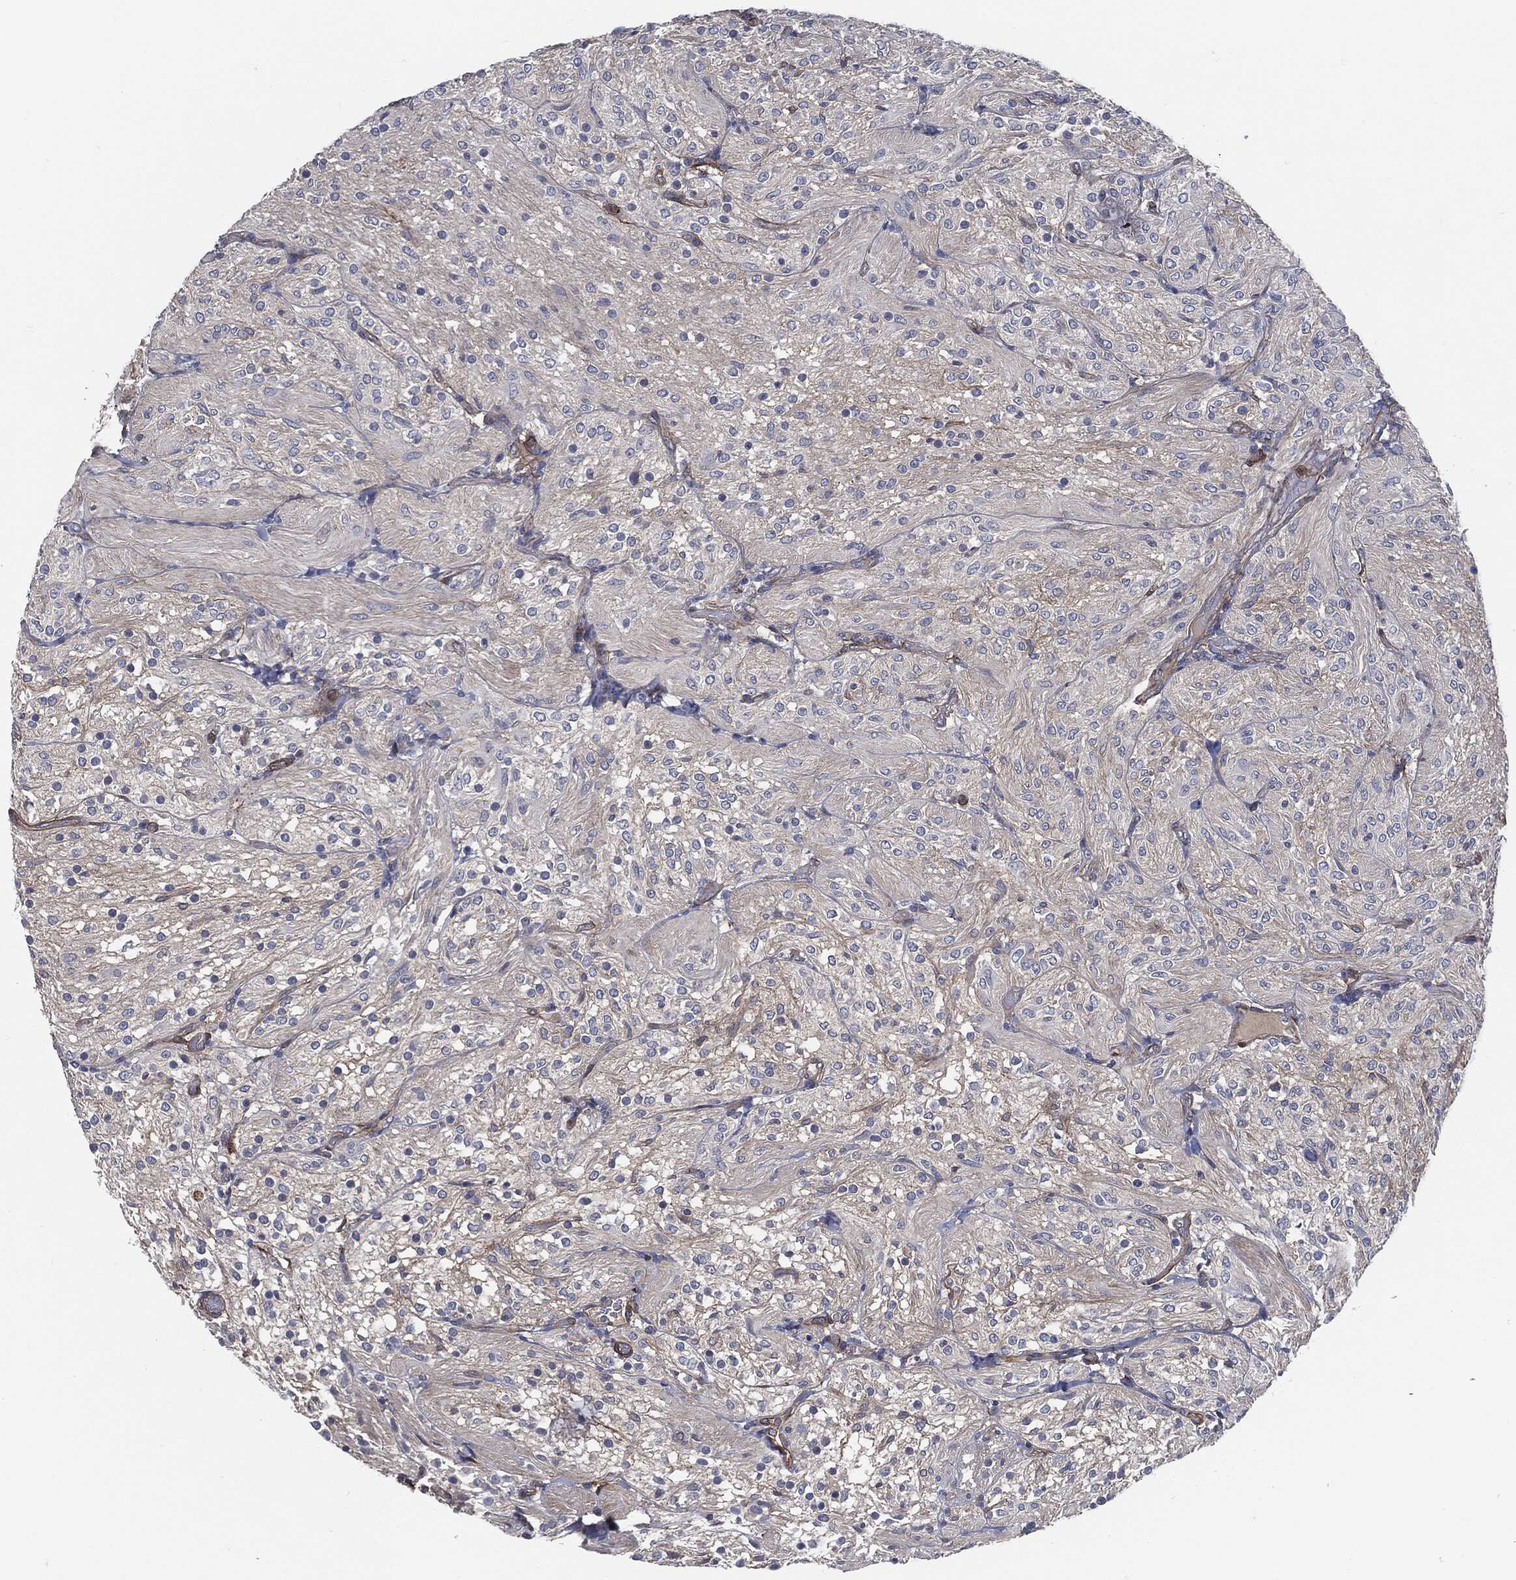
{"staining": {"intensity": "negative", "quantity": "none", "location": "none"}, "tissue": "glioma", "cell_type": "Tumor cells", "image_type": "cancer", "snomed": [{"axis": "morphology", "description": "Glioma, malignant, Low grade"}, {"axis": "topography", "description": "Brain"}], "caption": "A high-resolution image shows immunohistochemistry (IHC) staining of low-grade glioma (malignant), which exhibits no significant expression in tumor cells. (DAB IHC, high magnification).", "gene": "SVIL", "patient": {"sex": "male", "age": 3}}